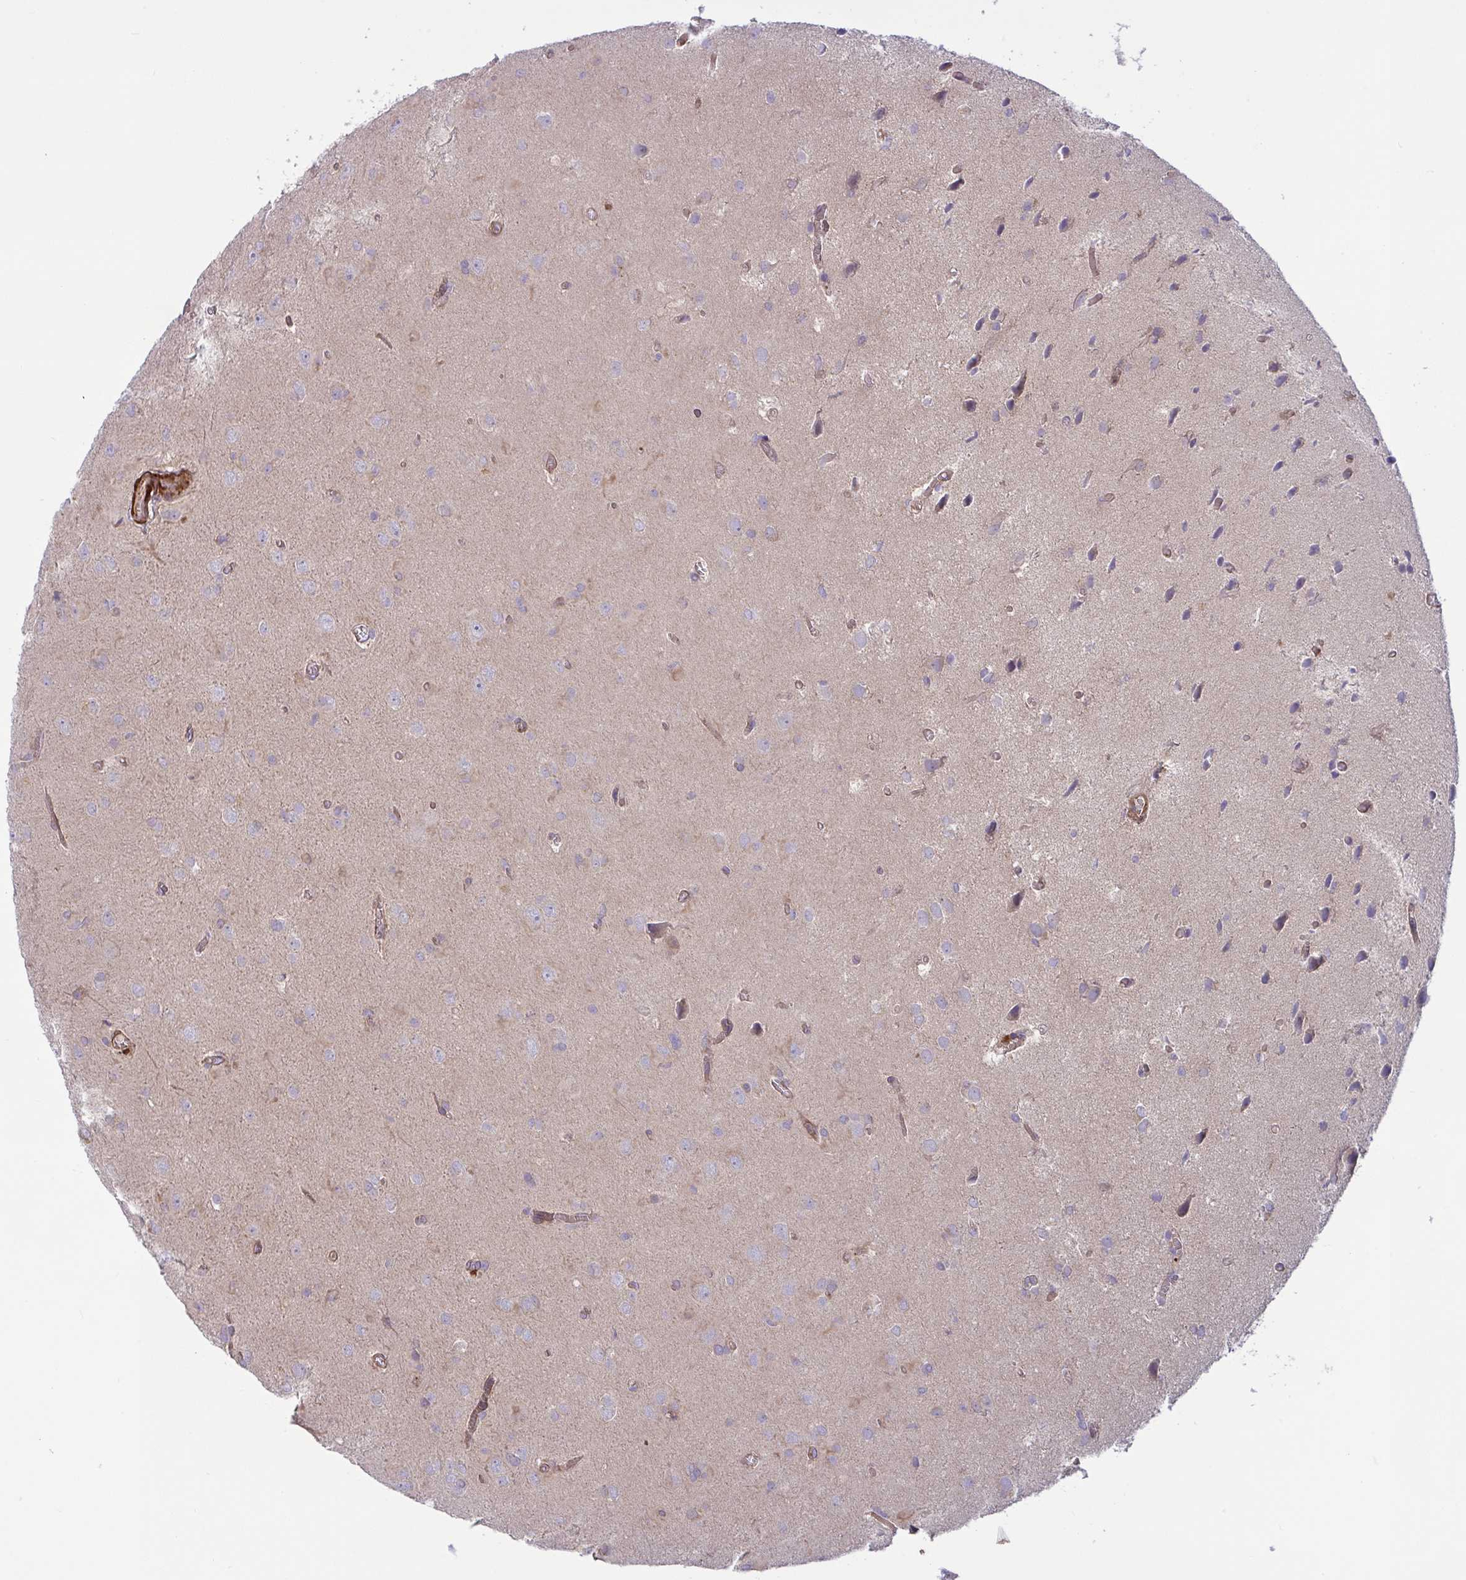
{"staining": {"intensity": "weak", "quantity": "<25%", "location": "cytoplasmic/membranous"}, "tissue": "glioma", "cell_type": "Tumor cells", "image_type": "cancer", "snomed": [{"axis": "morphology", "description": "Glioma, malignant, Low grade"}, {"axis": "topography", "description": "Brain"}], "caption": "Tumor cells are negative for protein expression in human malignant glioma (low-grade).", "gene": "TANK", "patient": {"sex": "male", "age": 58}}